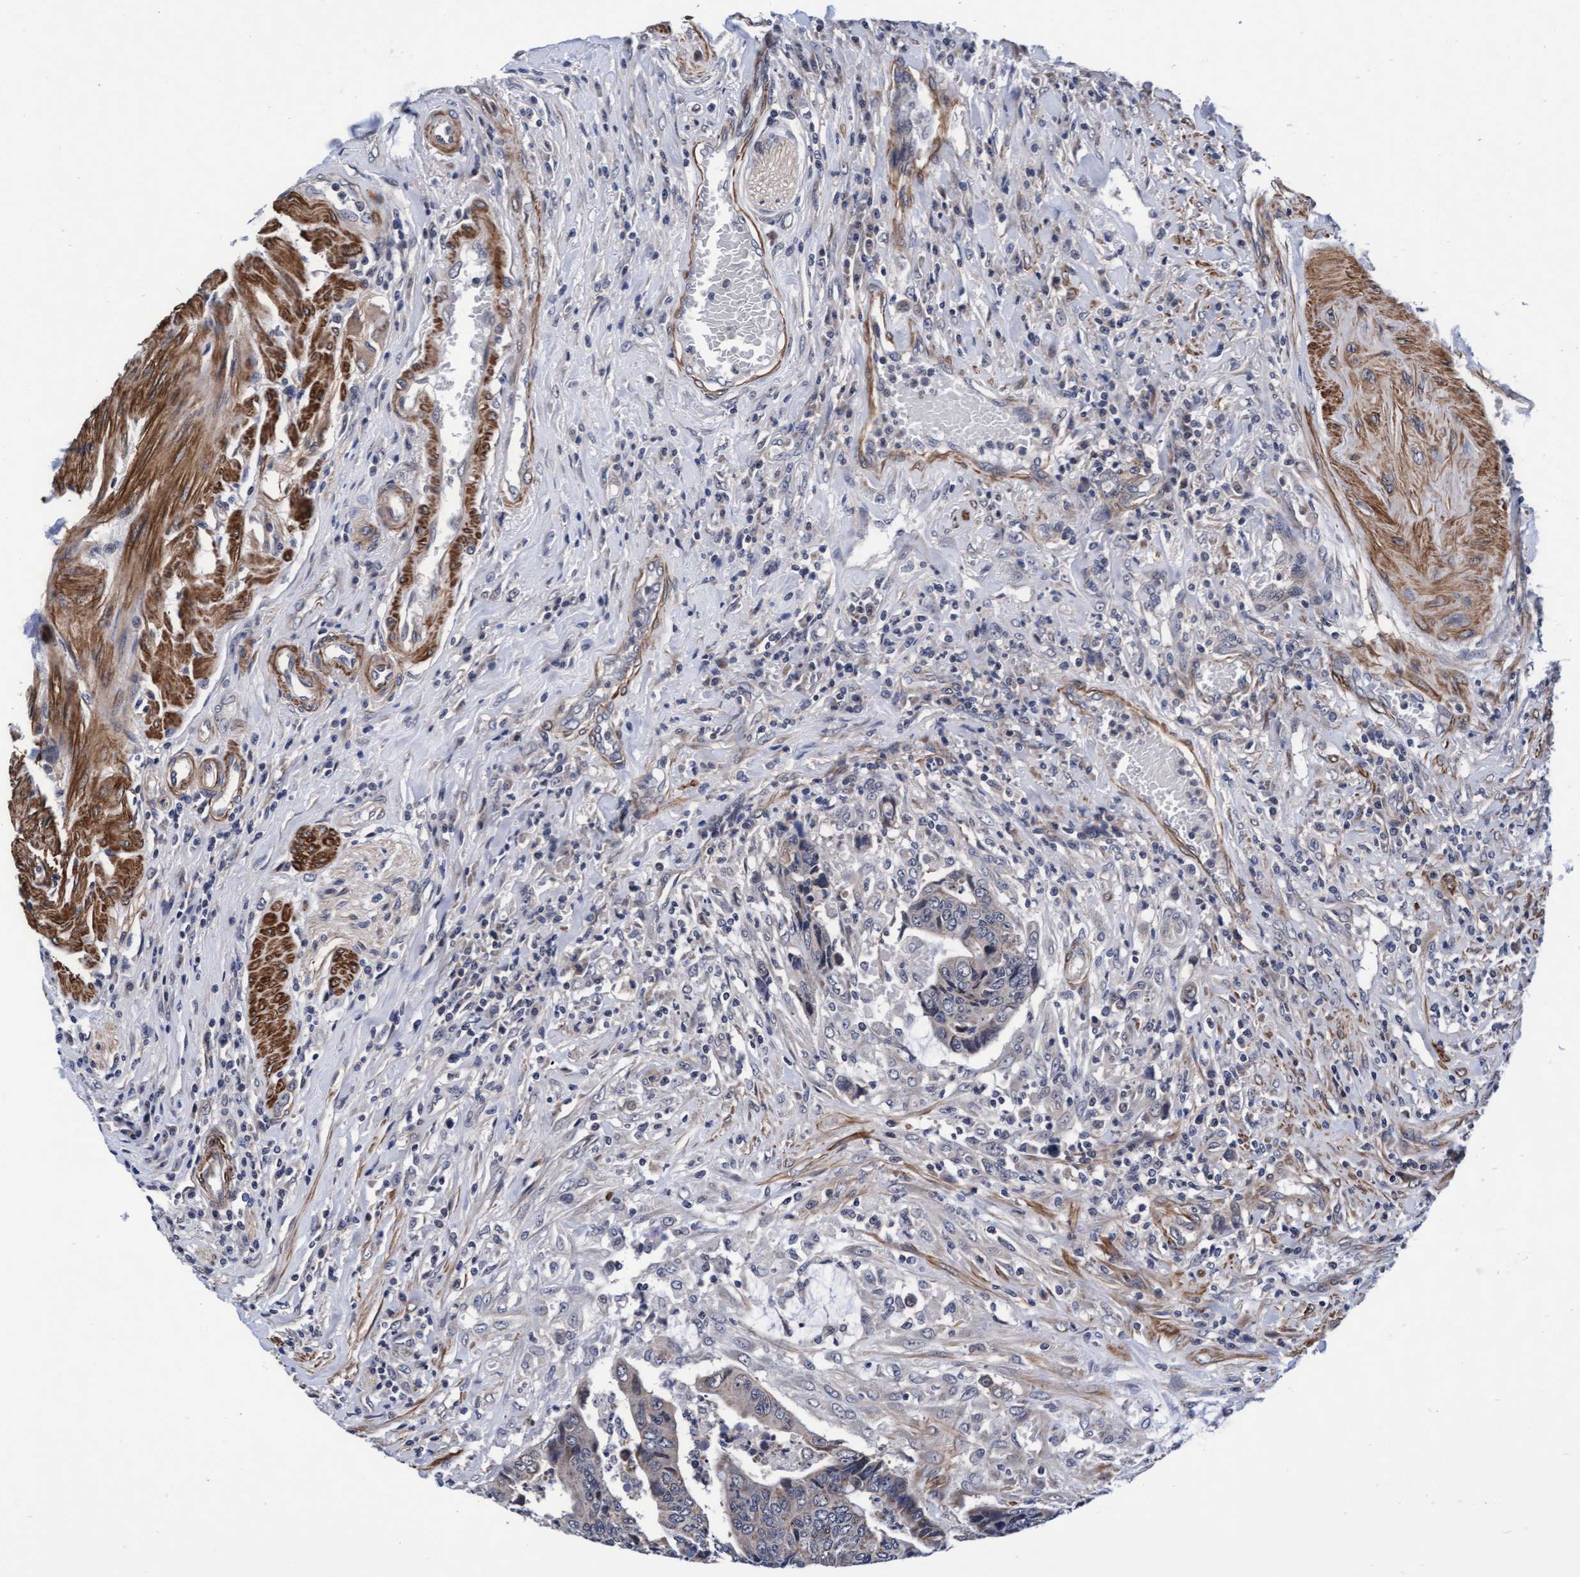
{"staining": {"intensity": "negative", "quantity": "none", "location": "none"}, "tissue": "colorectal cancer", "cell_type": "Tumor cells", "image_type": "cancer", "snomed": [{"axis": "morphology", "description": "Adenocarcinoma, NOS"}, {"axis": "topography", "description": "Rectum"}], "caption": "IHC photomicrograph of human adenocarcinoma (colorectal) stained for a protein (brown), which displays no positivity in tumor cells. (DAB (3,3'-diaminobenzidine) immunohistochemistry, high magnification).", "gene": "EFCAB13", "patient": {"sex": "male", "age": 84}}